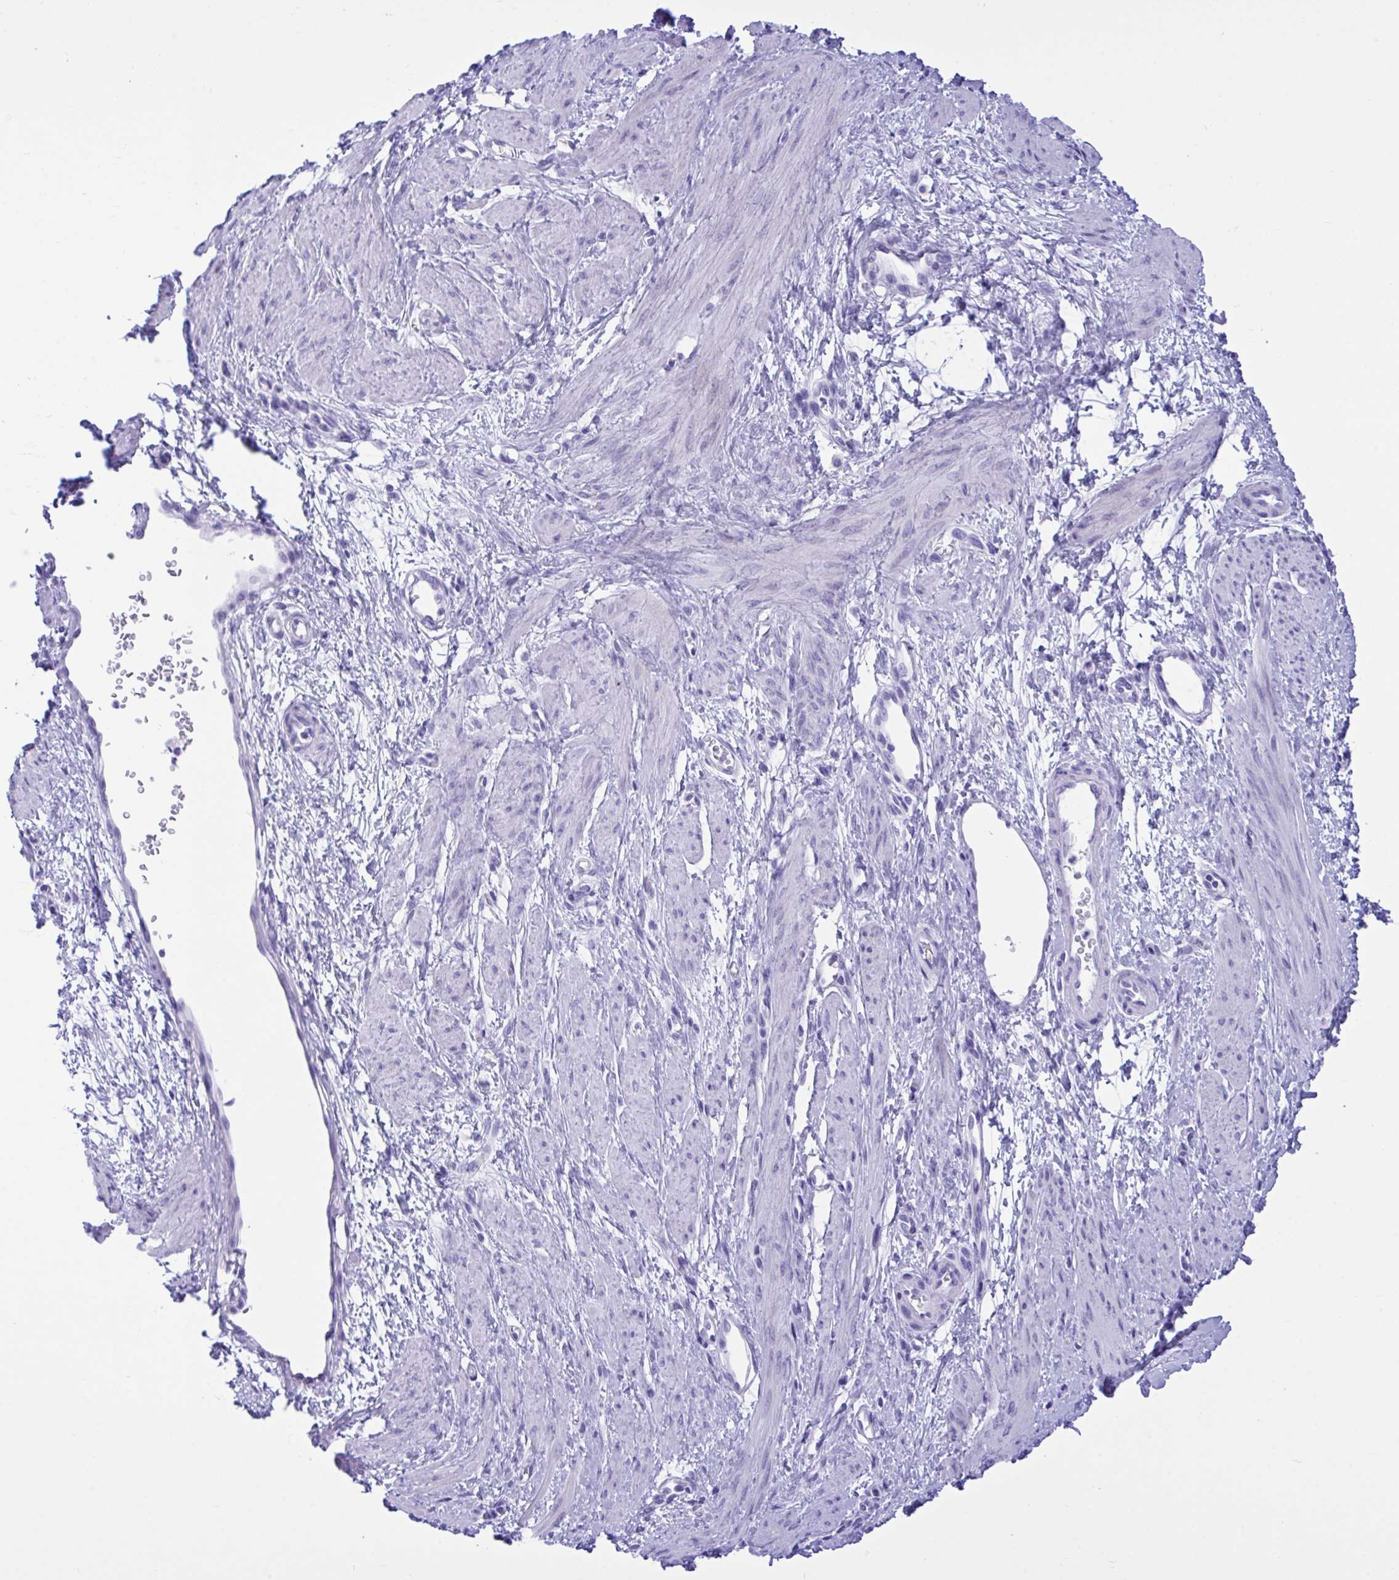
{"staining": {"intensity": "negative", "quantity": "none", "location": "none"}, "tissue": "smooth muscle", "cell_type": "Smooth muscle cells", "image_type": "normal", "snomed": [{"axis": "morphology", "description": "Normal tissue, NOS"}, {"axis": "topography", "description": "Smooth muscle"}, {"axis": "topography", "description": "Uterus"}], "caption": "This histopathology image is of benign smooth muscle stained with immunohistochemistry (IHC) to label a protein in brown with the nuclei are counter-stained blue. There is no positivity in smooth muscle cells.", "gene": "BEX5", "patient": {"sex": "female", "age": 39}}